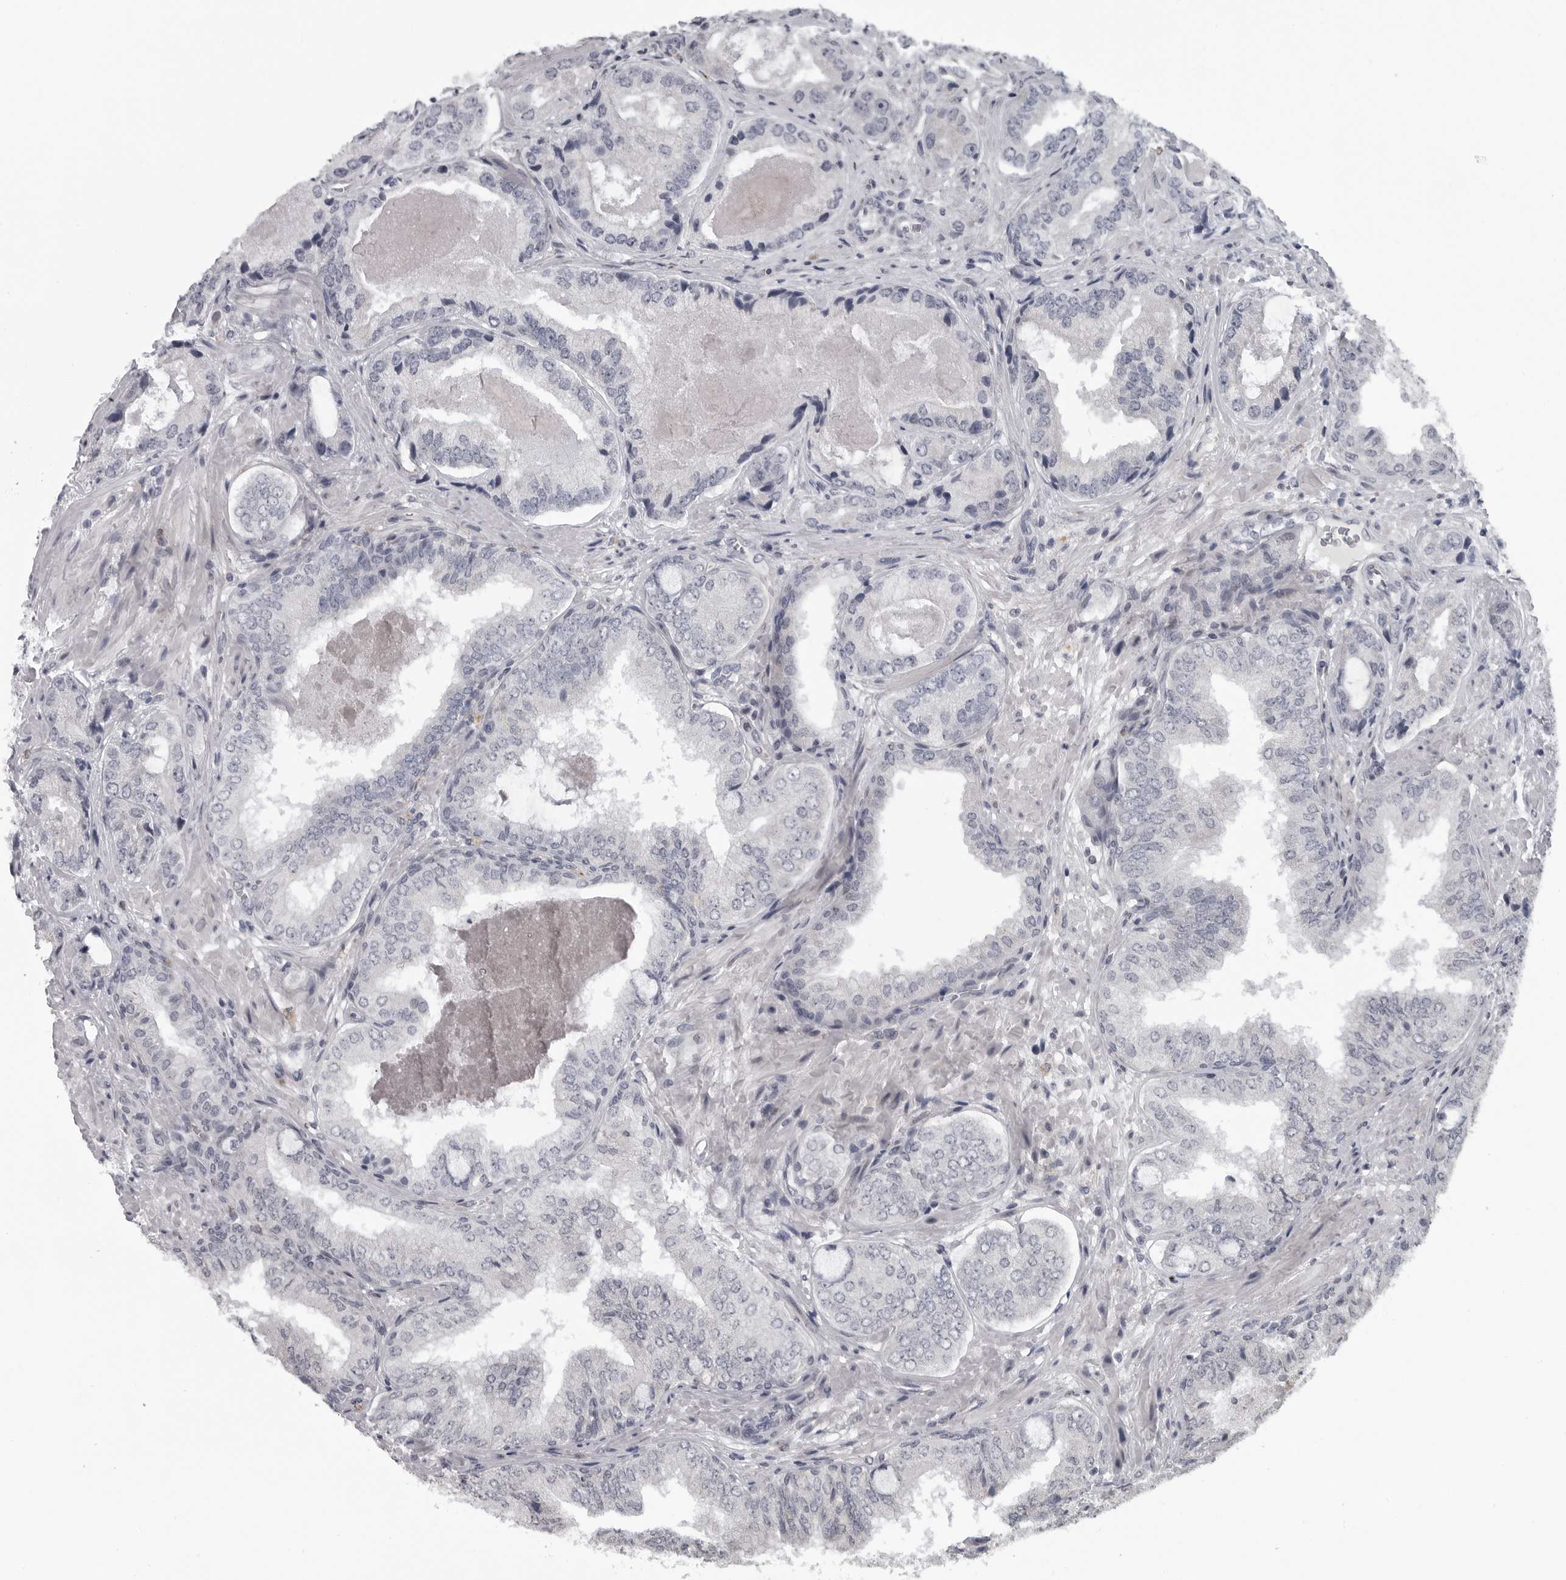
{"staining": {"intensity": "negative", "quantity": "none", "location": "none"}, "tissue": "prostate cancer", "cell_type": "Tumor cells", "image_type": "cancer", "snomed": [{"axis": "morphology", "description": "Normal tissue, NOS"}, {"axis": "morphology", "description": "Adenocarcinoma, High grade"}, {"axis": "topography", "description": "Prostate"}, {"axis": "topography", "description": "Peripheral nerve tissue"}], "caption": "Immunohistochemistry (IHC) of human prostate high-grade adenocarcinoma exhibits no expression in tumor cells. The staining is performed using DAB brown chromogen with nuclei counter-stained in using hematoxylin.", "gene": "LYSMD1", "patient": {"sex": "male", "age": 59}}